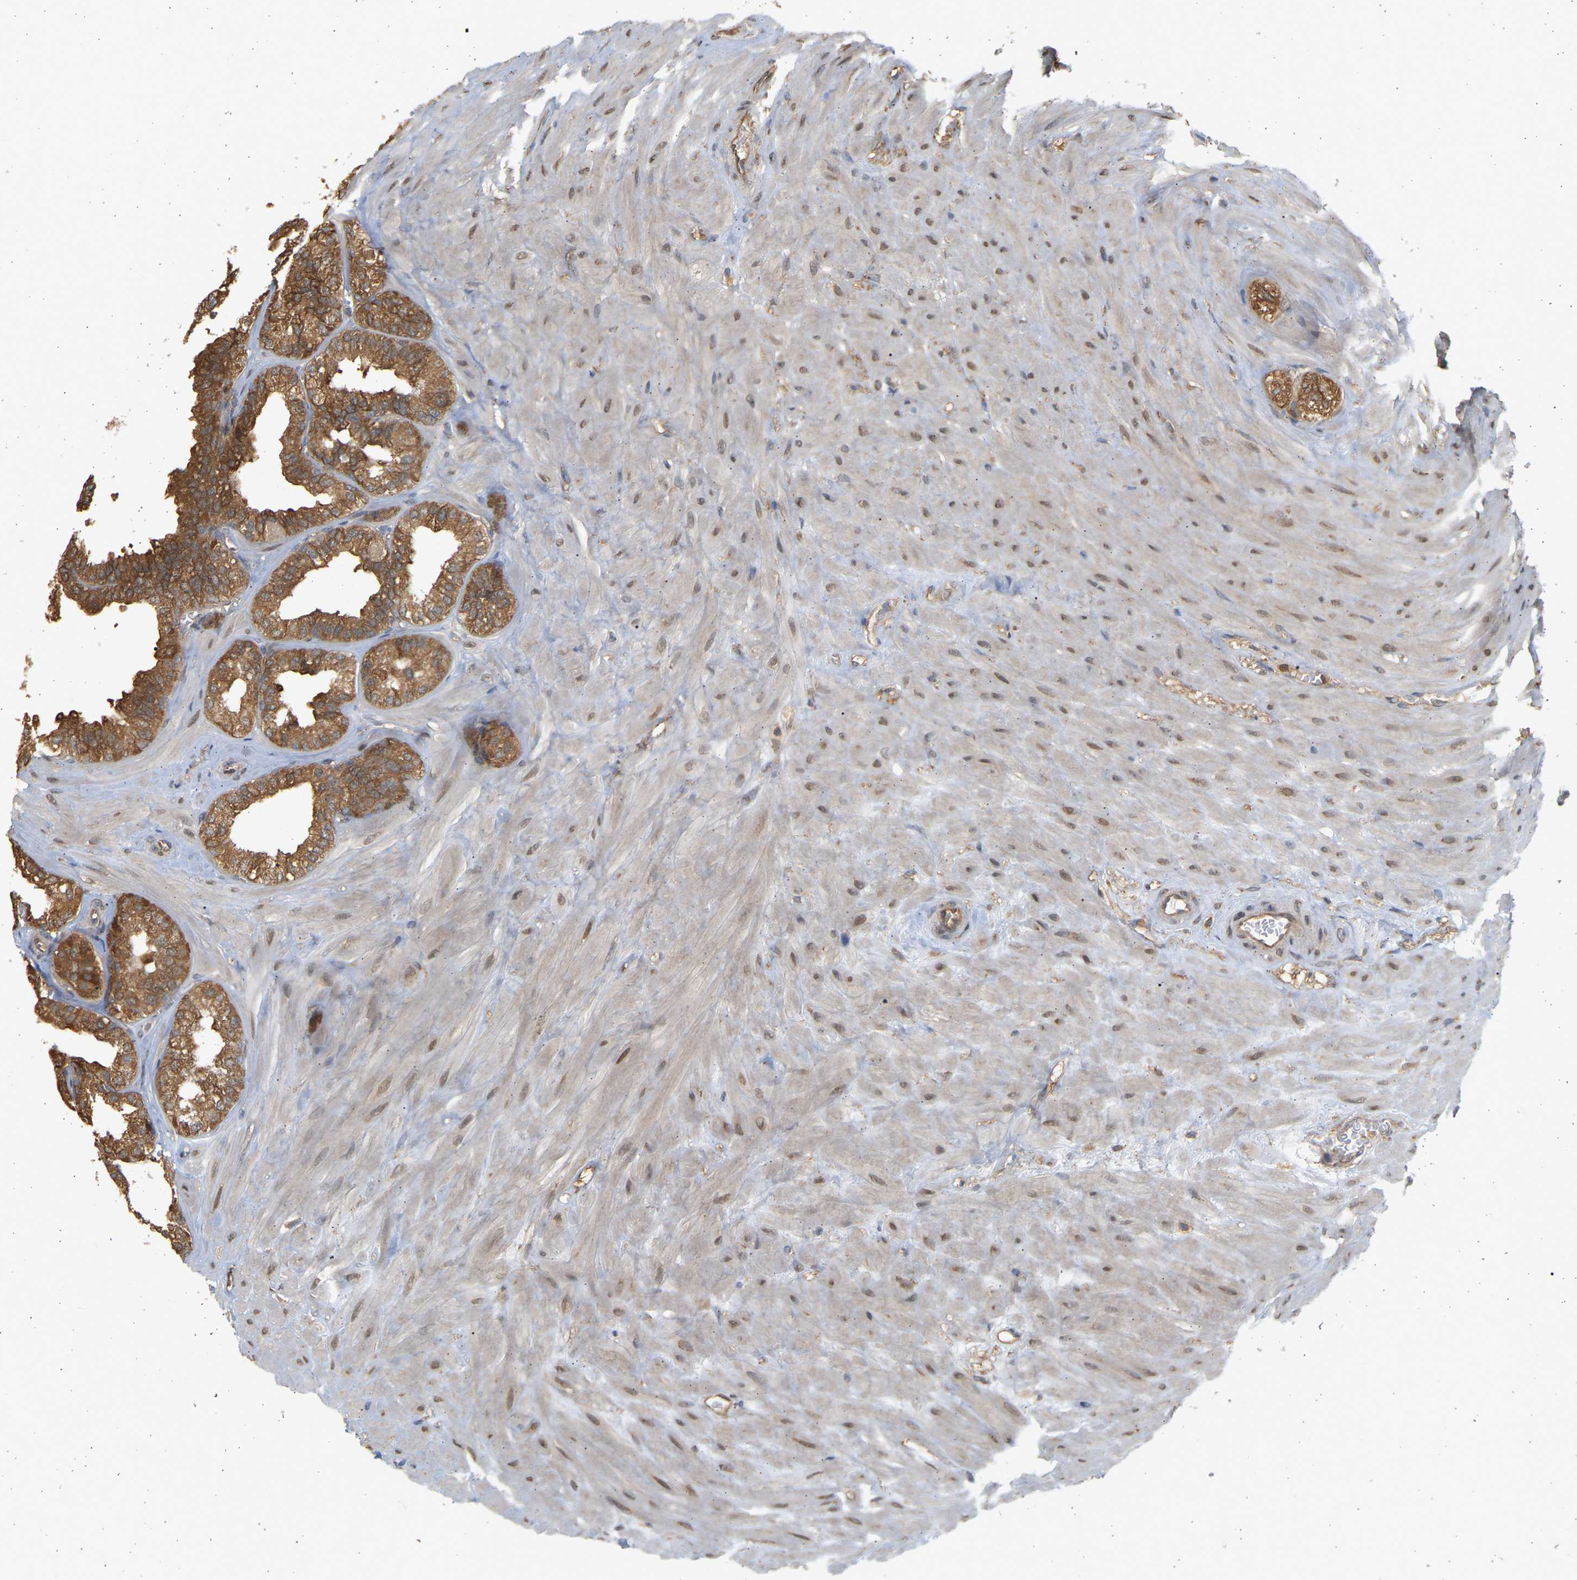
{"staining": {"intensity": "strong", "quantity": ">75%", "location": "cytoplasmic/membranous"}, "tissue": "seminal vesicle", "cell_type": "Glandular cells", "image_type": "normal", "snomed": [{"axis": "morphology", "description": "Normal tissue, NOS"}, {"axis": "topography", "description": "Prostate"}, {"axis": "topography", "description": "Seminal veicle"}], "caption": "Immunohistochemical staining of normal seminal vesicle shows >75% levels of strong cytoplasmic/membranous protein positivity in about >75% of glandular cells.", "gene": "B4GALT6", "patient": {"sex": "male", "age": 51}}